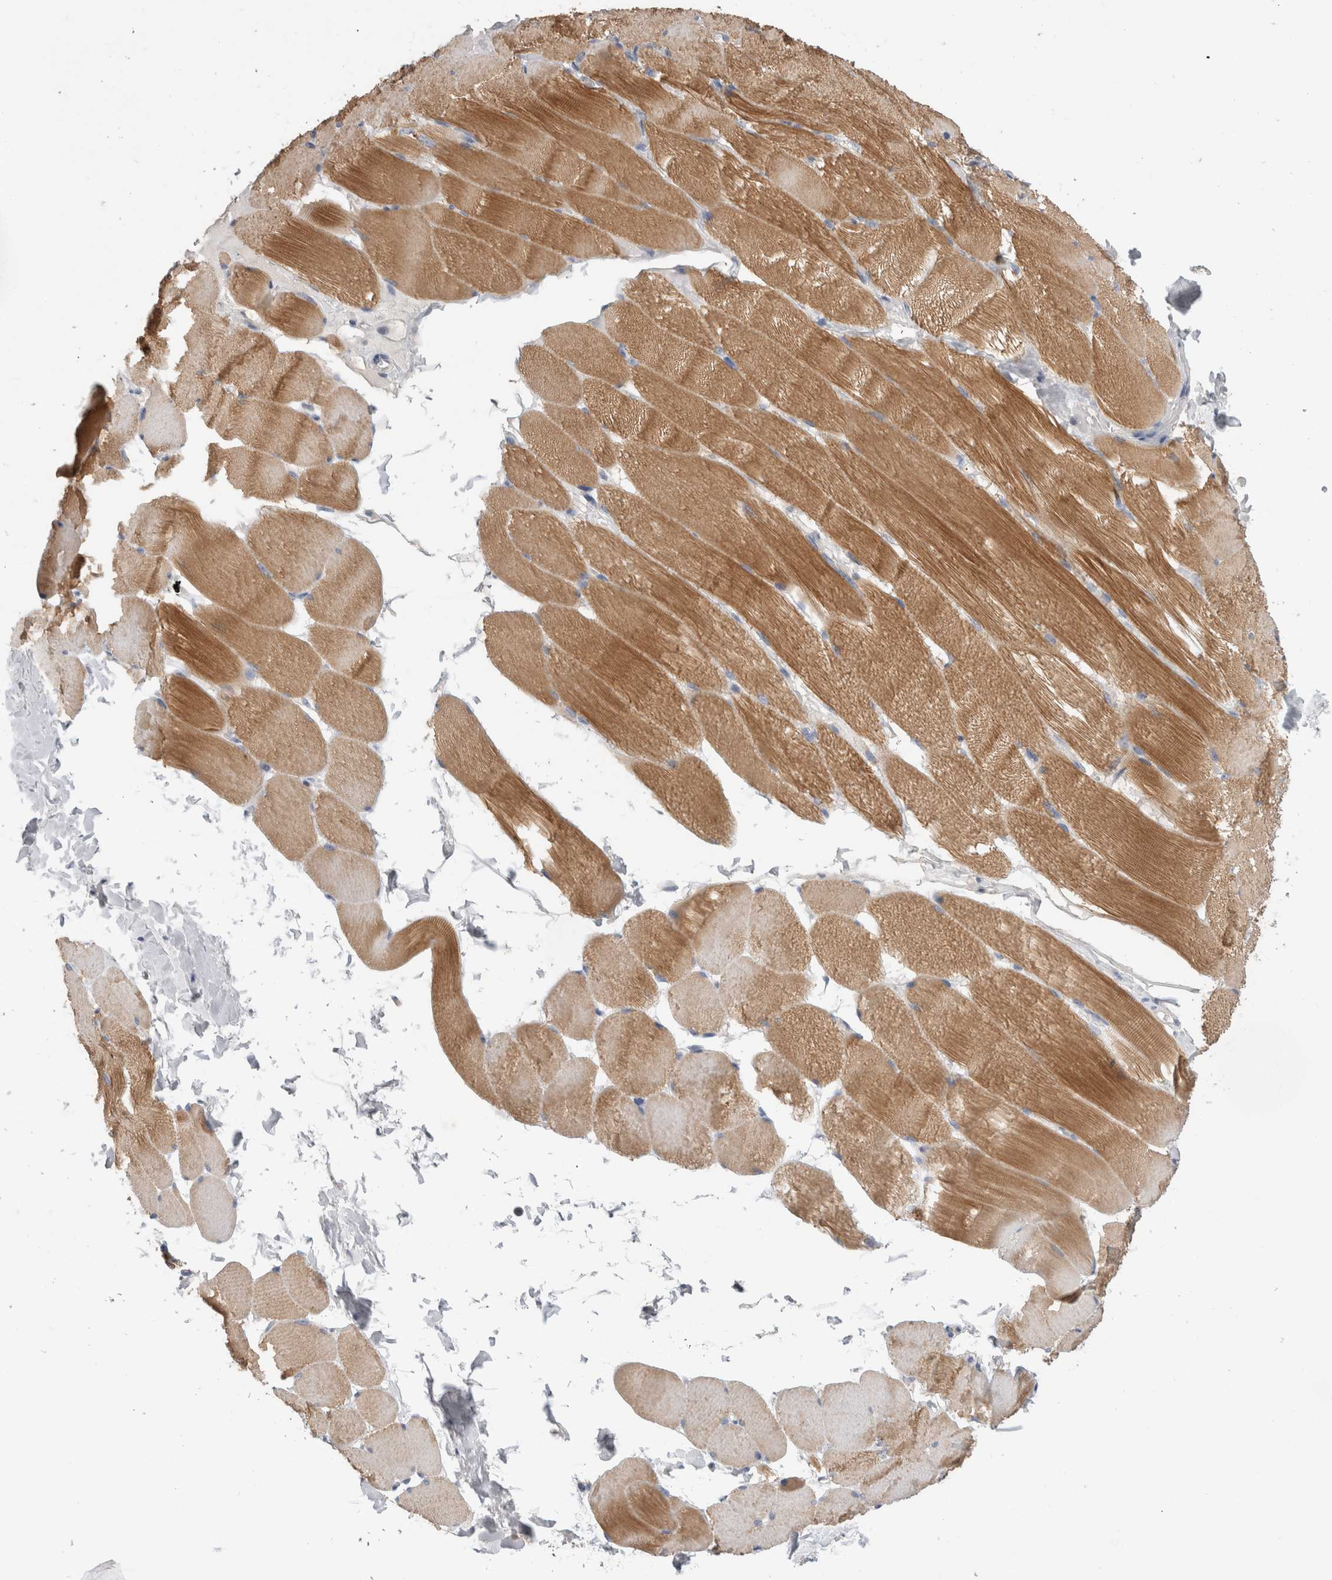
{"staining": {"intensity": "moderate", "quantity": ">75%", "location": "cytoplasmic/membranous"}, "tissue": "skeletal muscle", "cell_type": "Myocytes", "image_type": "normal", "snomed": [{"axis": "morphology", "description": "Normal tissue, NOS"}, {"axis": "topography", "description": "Skin"}, {"axis": "topography", "description": "Skeletal muscle"}], "caption": "Skeletal muscle stained with DAB immunohistochemistry reveals medium levels of moderate cytoplasmic/membranous positivity in approximately >75% of myocytes.", "gene": "OTOR", "patient": {"sex": "male", "age": 83}}